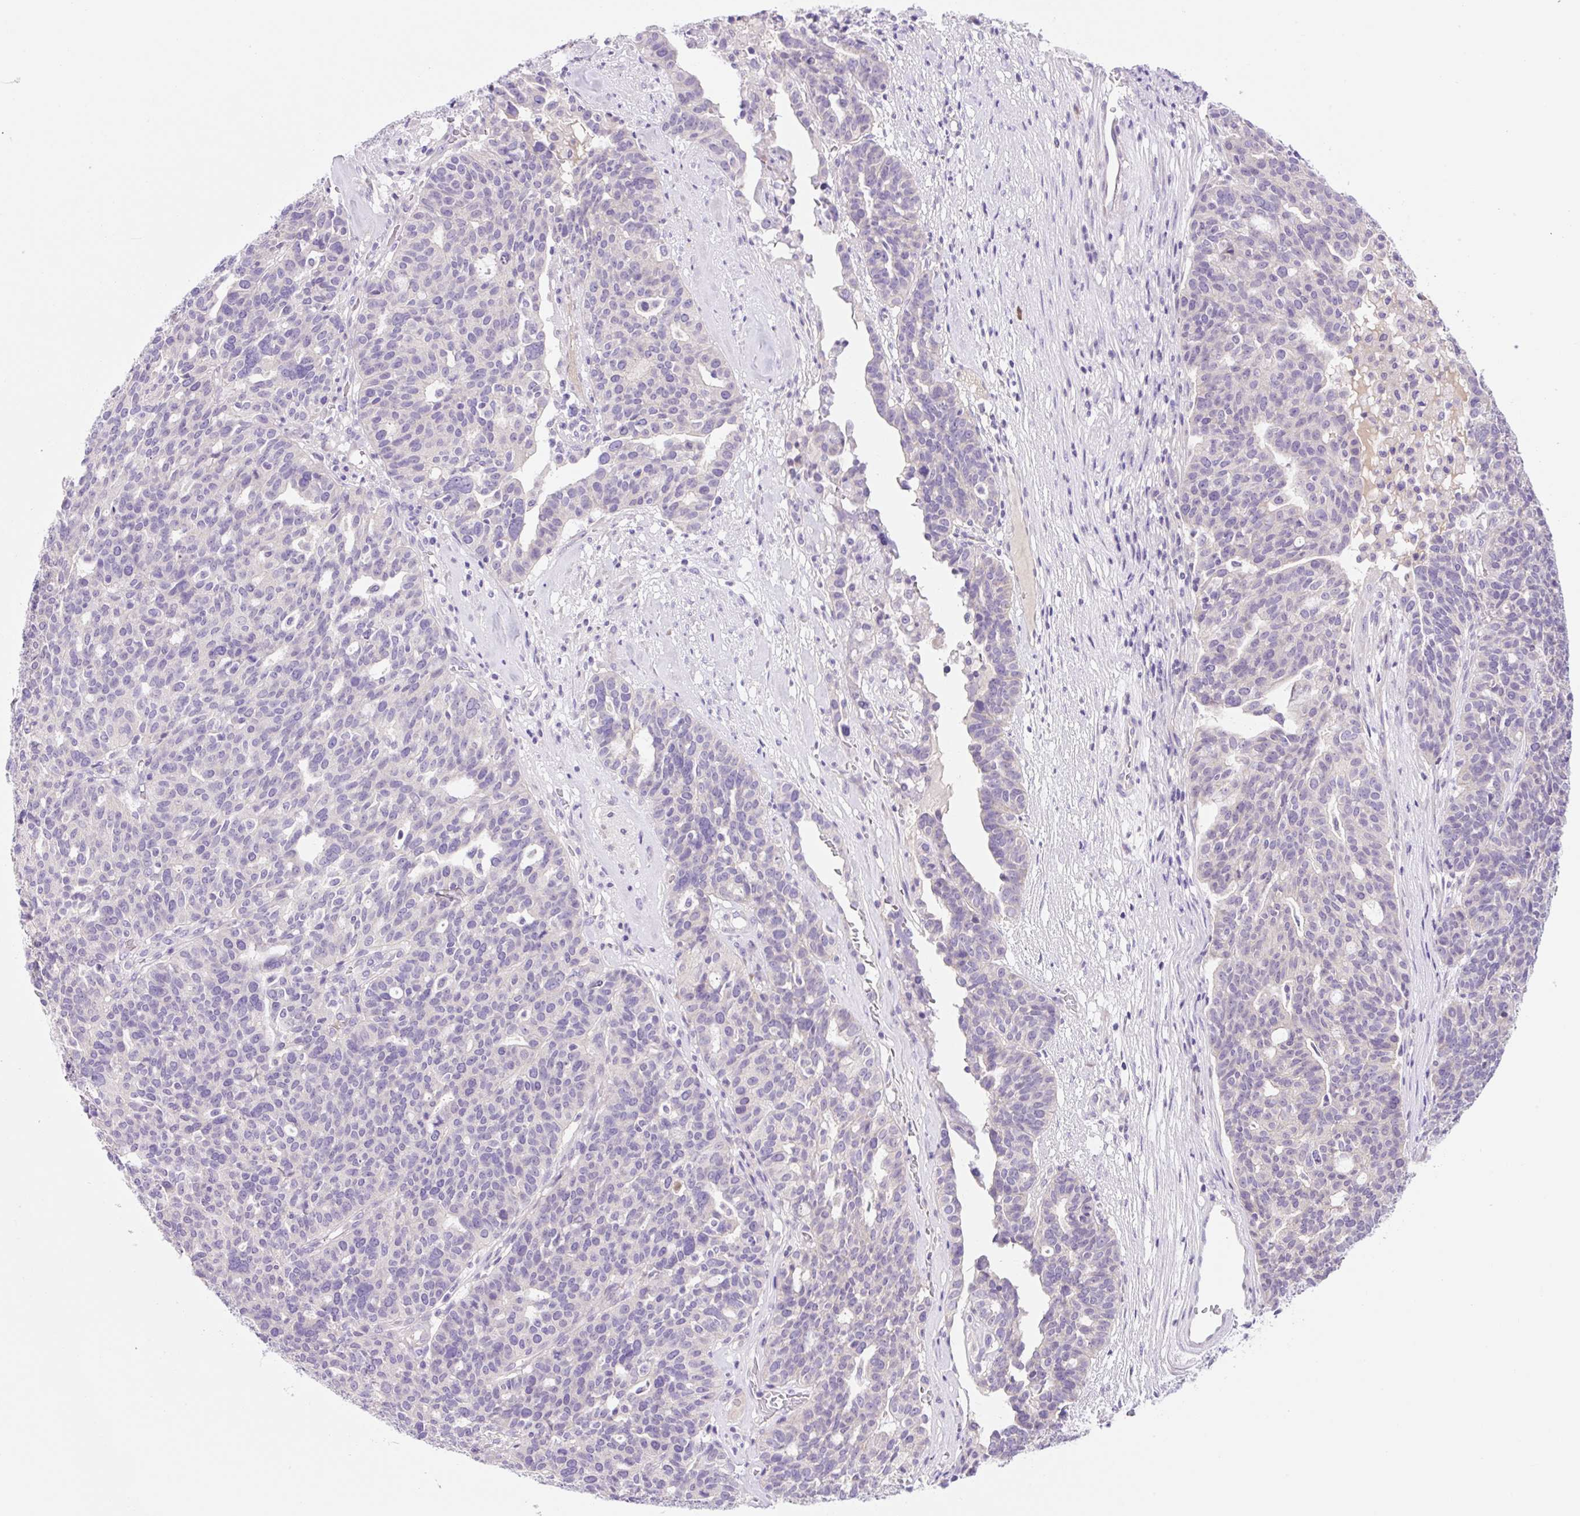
{"staining": {"intensity": "negative", "quantity": "none", "location": "none"}, "tissue": "ovarian cancer", "cell_type": "Tumor cells", "image_type": "cancer", "snomed": [{"axis": "morphology", "description": "Cystadenocarcinoma, serous, NOS"}, {"axis": "topography", "description": "Ovary"}], "caption": "Ovarian cancer stained for a protein using IHC demonstrates no staining tumor cells.", "gene": "CELF6", "patient": {"sex": "female", "age": 59}}